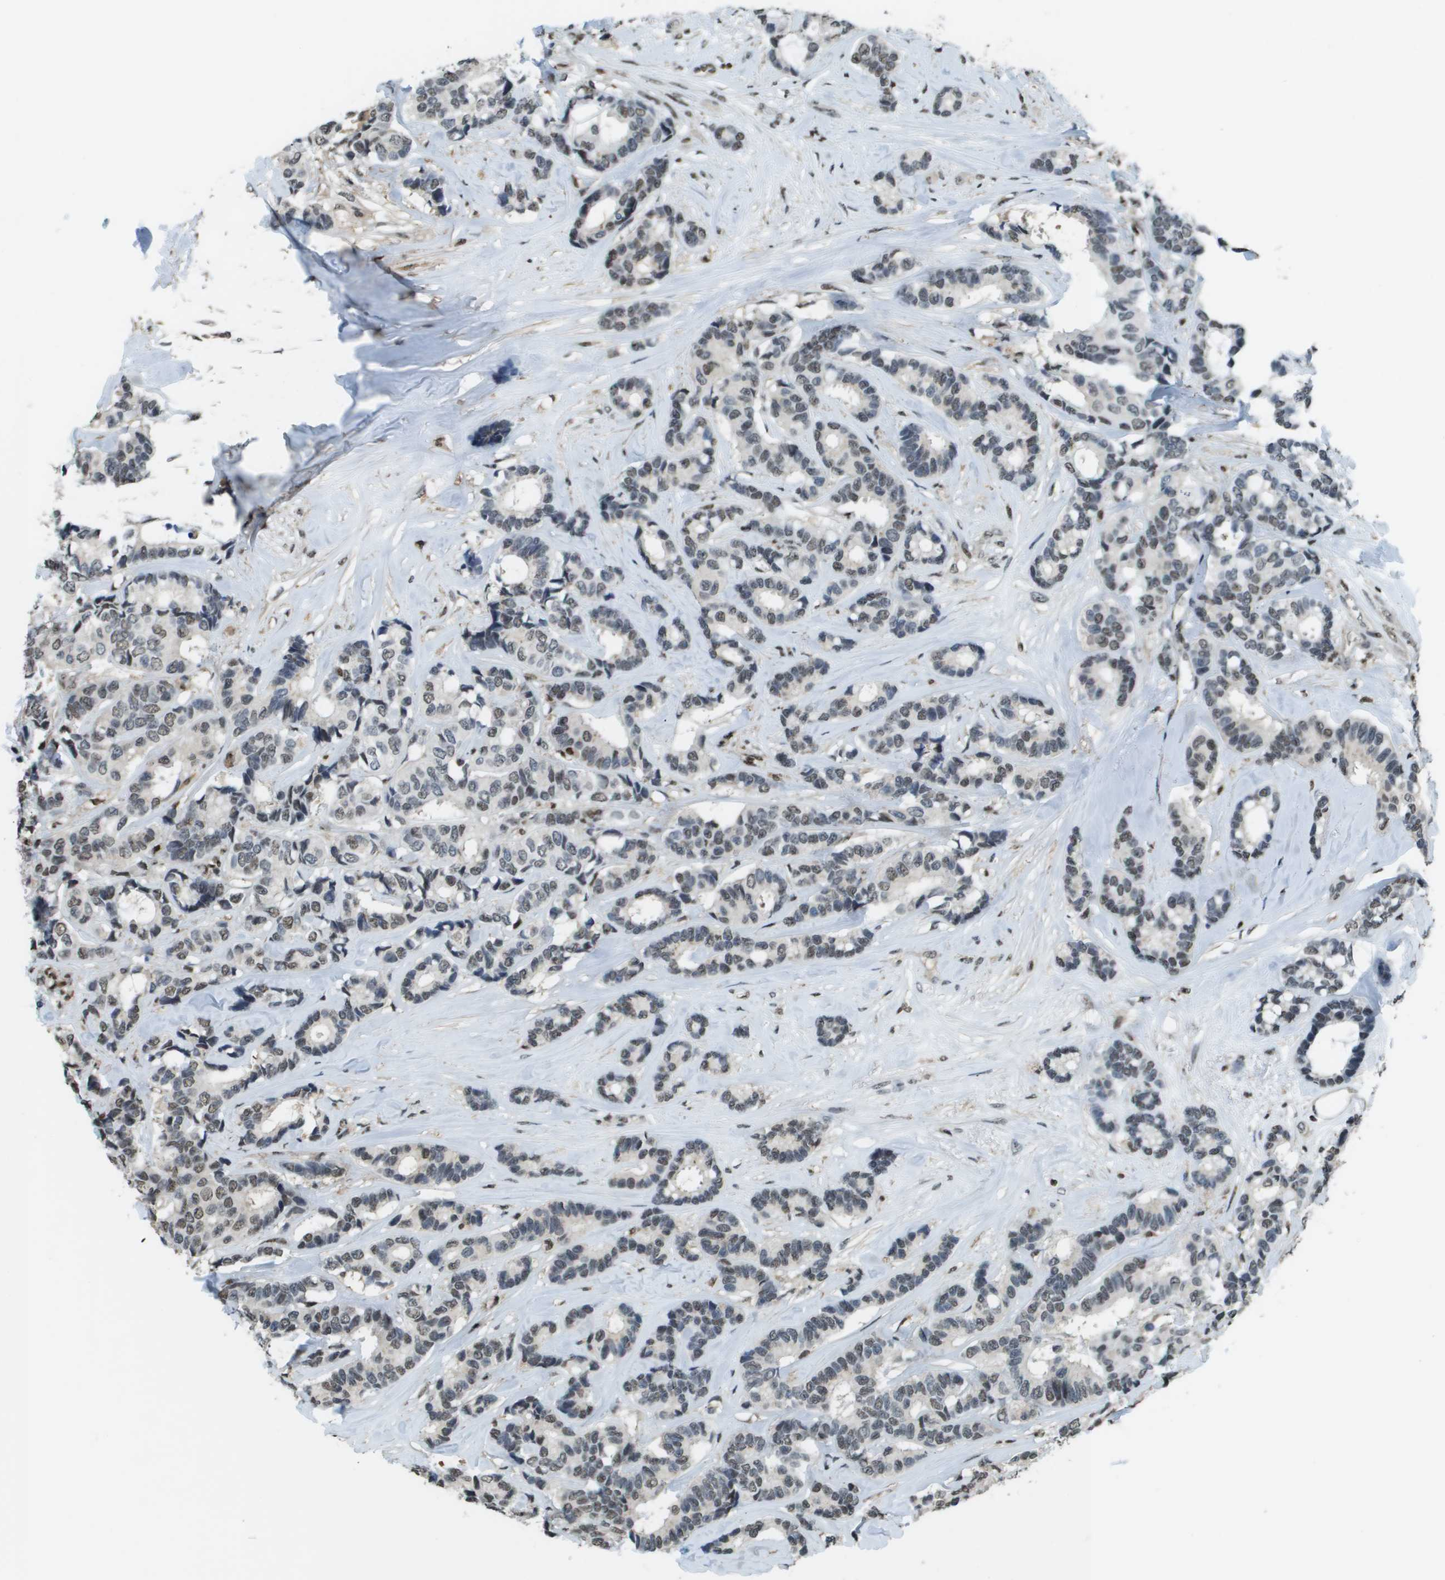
{"staining": {"intensity": "weak", "quantity": "25%-75%", "location": "nuclear"}, "tissue": "breast cancer", "cell_type": "Tumor cells", "image_type": "cancer", "snomed": [{"axis": "morphology", "description": "Duct carcinoma"}, {"axis": "topography", "description": "Breast"}], "caption": "Human breast cancer stained with a brown dye demonstrates weak nuclear positive staining in approximately 25%-75% of tumor cells.", "gene": "SP100", "patient": {"sex": "female", "age": 87}}